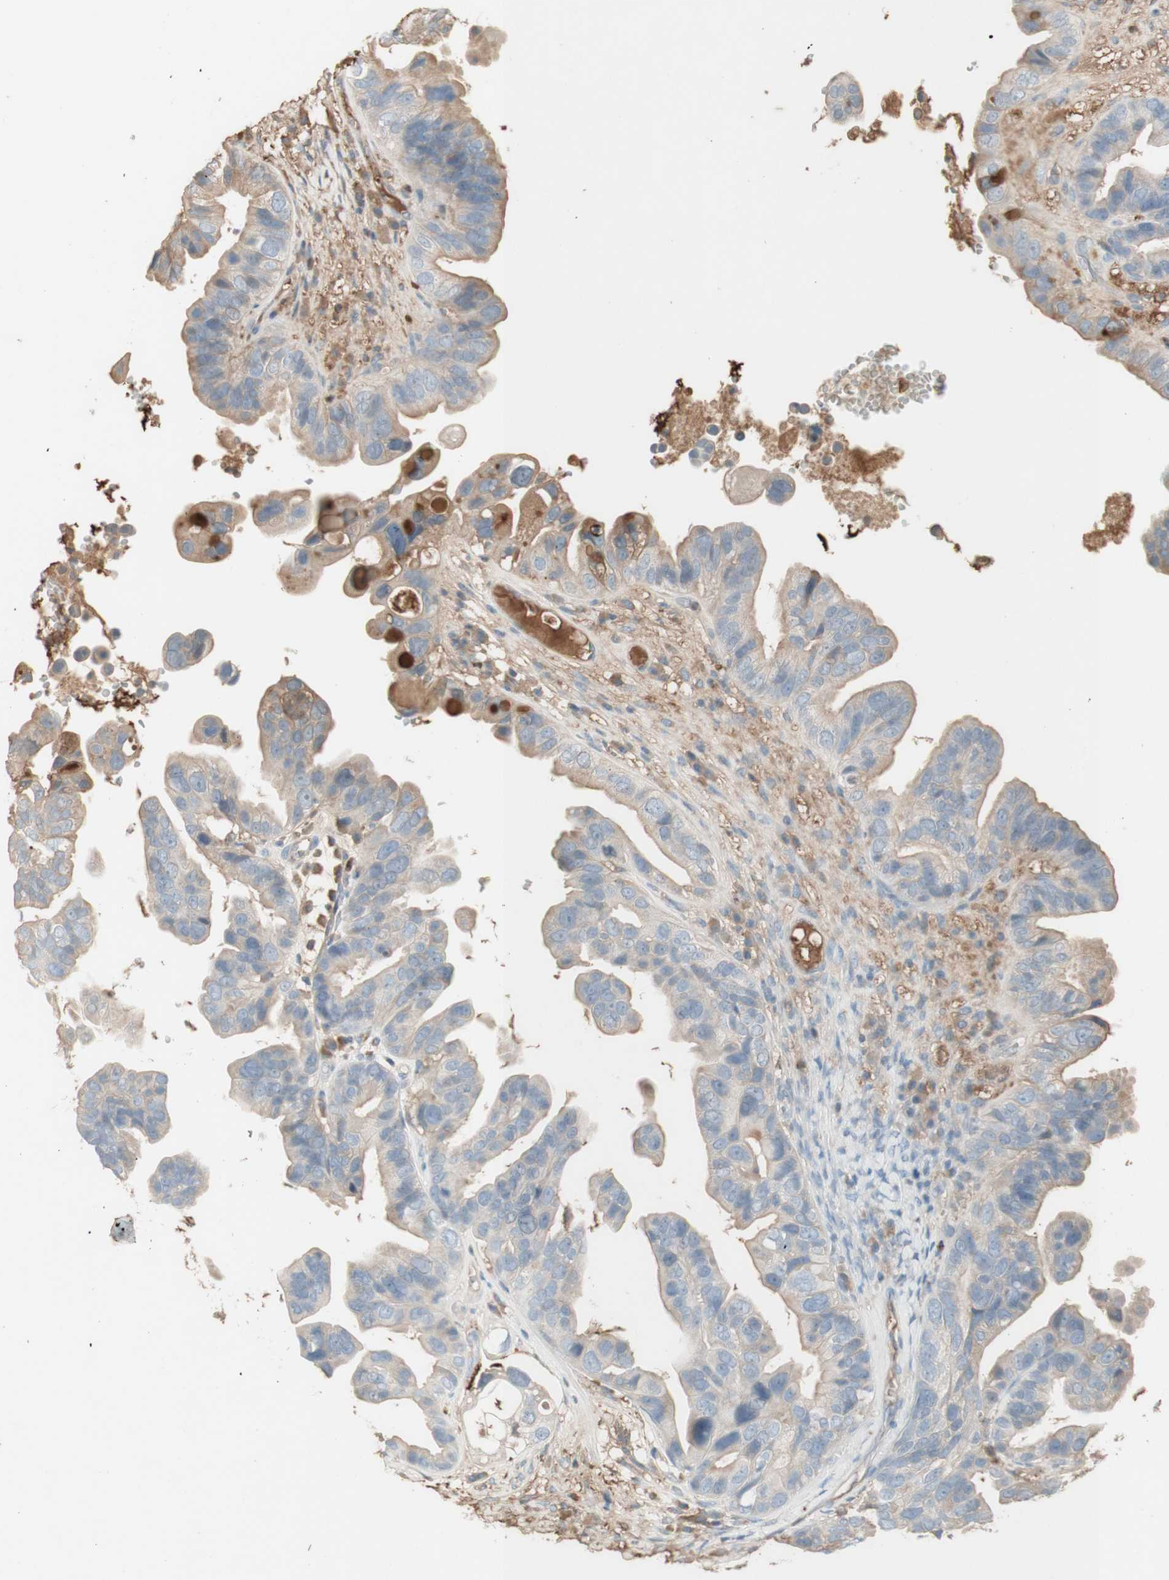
{"staining": {"intensity": "moderate", "quantity": "<25%", "location": "cytoplasmic/membranous"}, "tissue": "ovarian cancer", "cell_type": "Tumor cells", "image_type": "cancer", "snomed": [{"axis": "morphology", "description": "Cystadenocarcinoma, serous, NOS"}, {"axis": "topography", "description": "Ovary"}], "caption": "Human serous cystadenocarcinoma (ovarian) stained for a protein (brown) displays moderate cytoplasmic/membranous positive staining in approximately <25% of tumor cells.", "gene": "IFNG", "patient": {"sex": "female", "age": 56}}